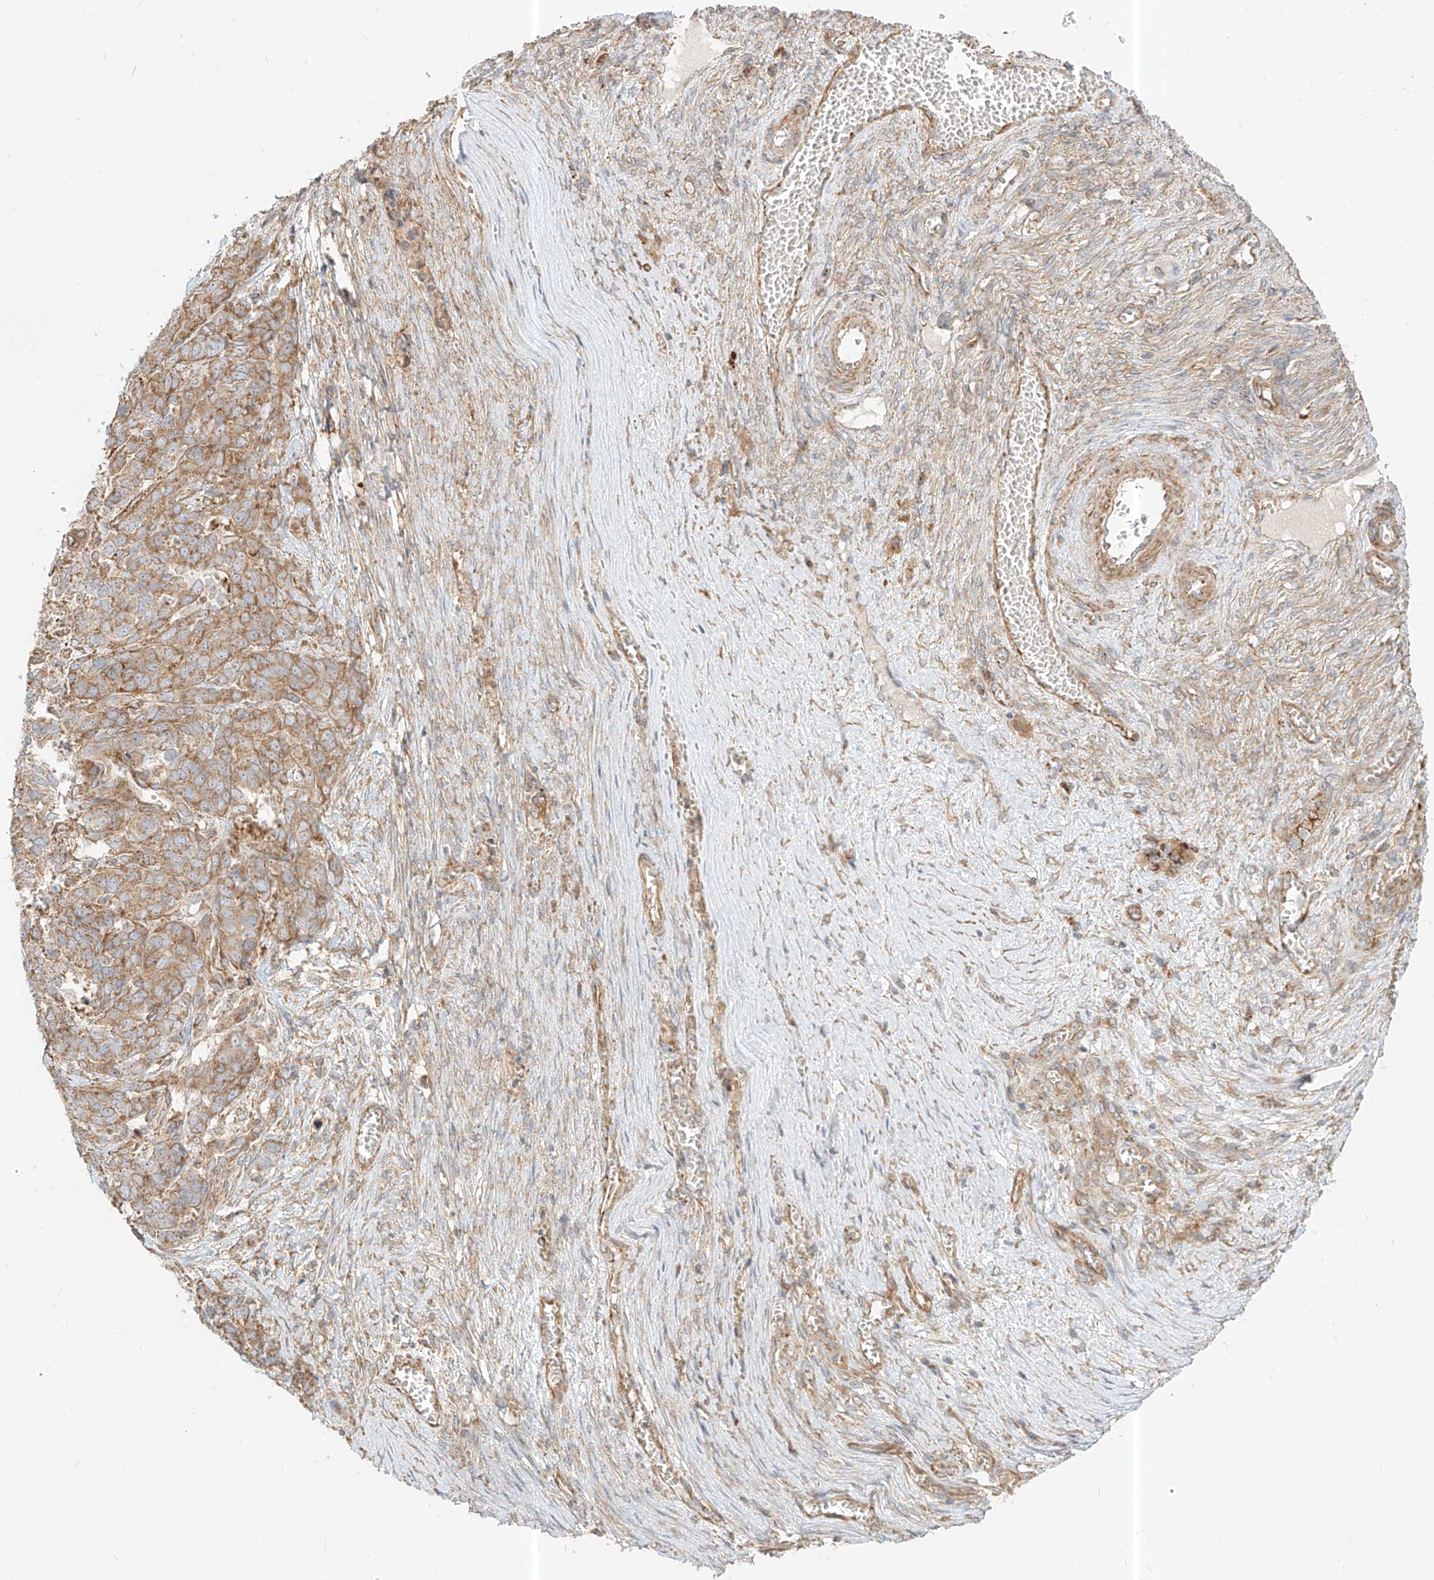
{"staining": {"intensity": "moderate", "quantity": ">75%", "location": "cytoplasmic/membranous"}, "tissue": "ovarian cancer", "cell_type": "Tumor cells", "image_type": "cancer", "snomed": [{"axis": "morphology", "description": "Cystadenocarcinoma, serous, NOS"}, {"axis": "topography", "description": "Ovary"}], "caption": "Tumor cells reveal medium levels of moderate cytoplasmic/membranous positivity in about >75% of cells in human ovarian serous cystadenocarcinoma. Using DAB (3,3'-diaminobenzidine) (brown) and hematoxylin (blue) stains, captured at high magnification using brightfield microscopy.", "gene": "PLCL1", "patient": {"sex": "female", "age": 44}}